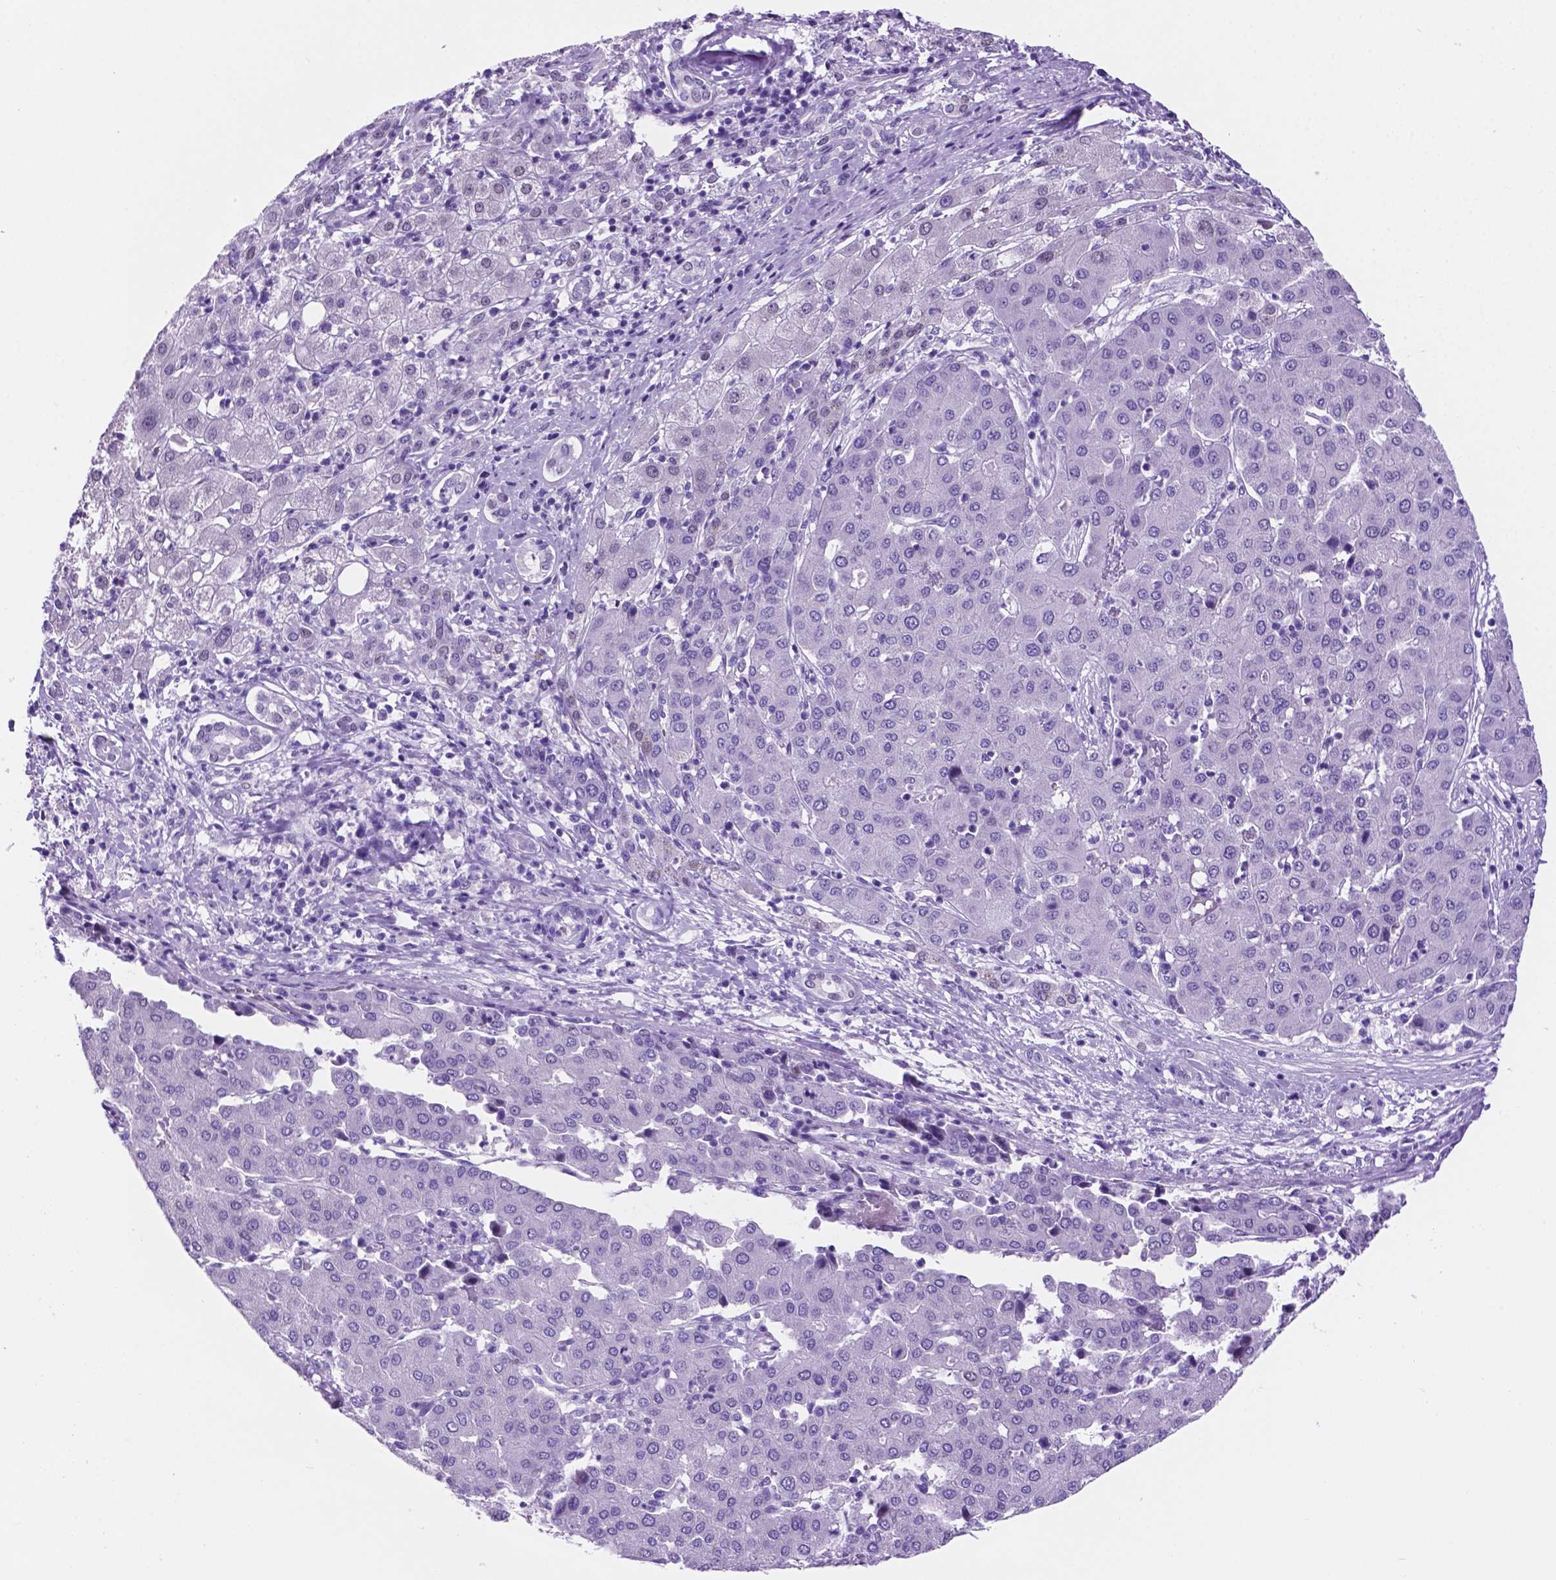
{"staining": {"intensity": "negative", "quantity": "none", "location": "none"}, "tissue": "liver cancer", "cell_type": "Tumor cells", "image_type": "cancer", "snomed": [{"axis": "morphology", "description": "Carcinoma, Hepatocellular, NOS"}, {"axis": "topography", "description": "Liver"}], "caption": "Tumor cells are negative for protein expression in human liver cancer.", "gene": "TMEM210", "patient": {"sex": "male", "age": 65}}